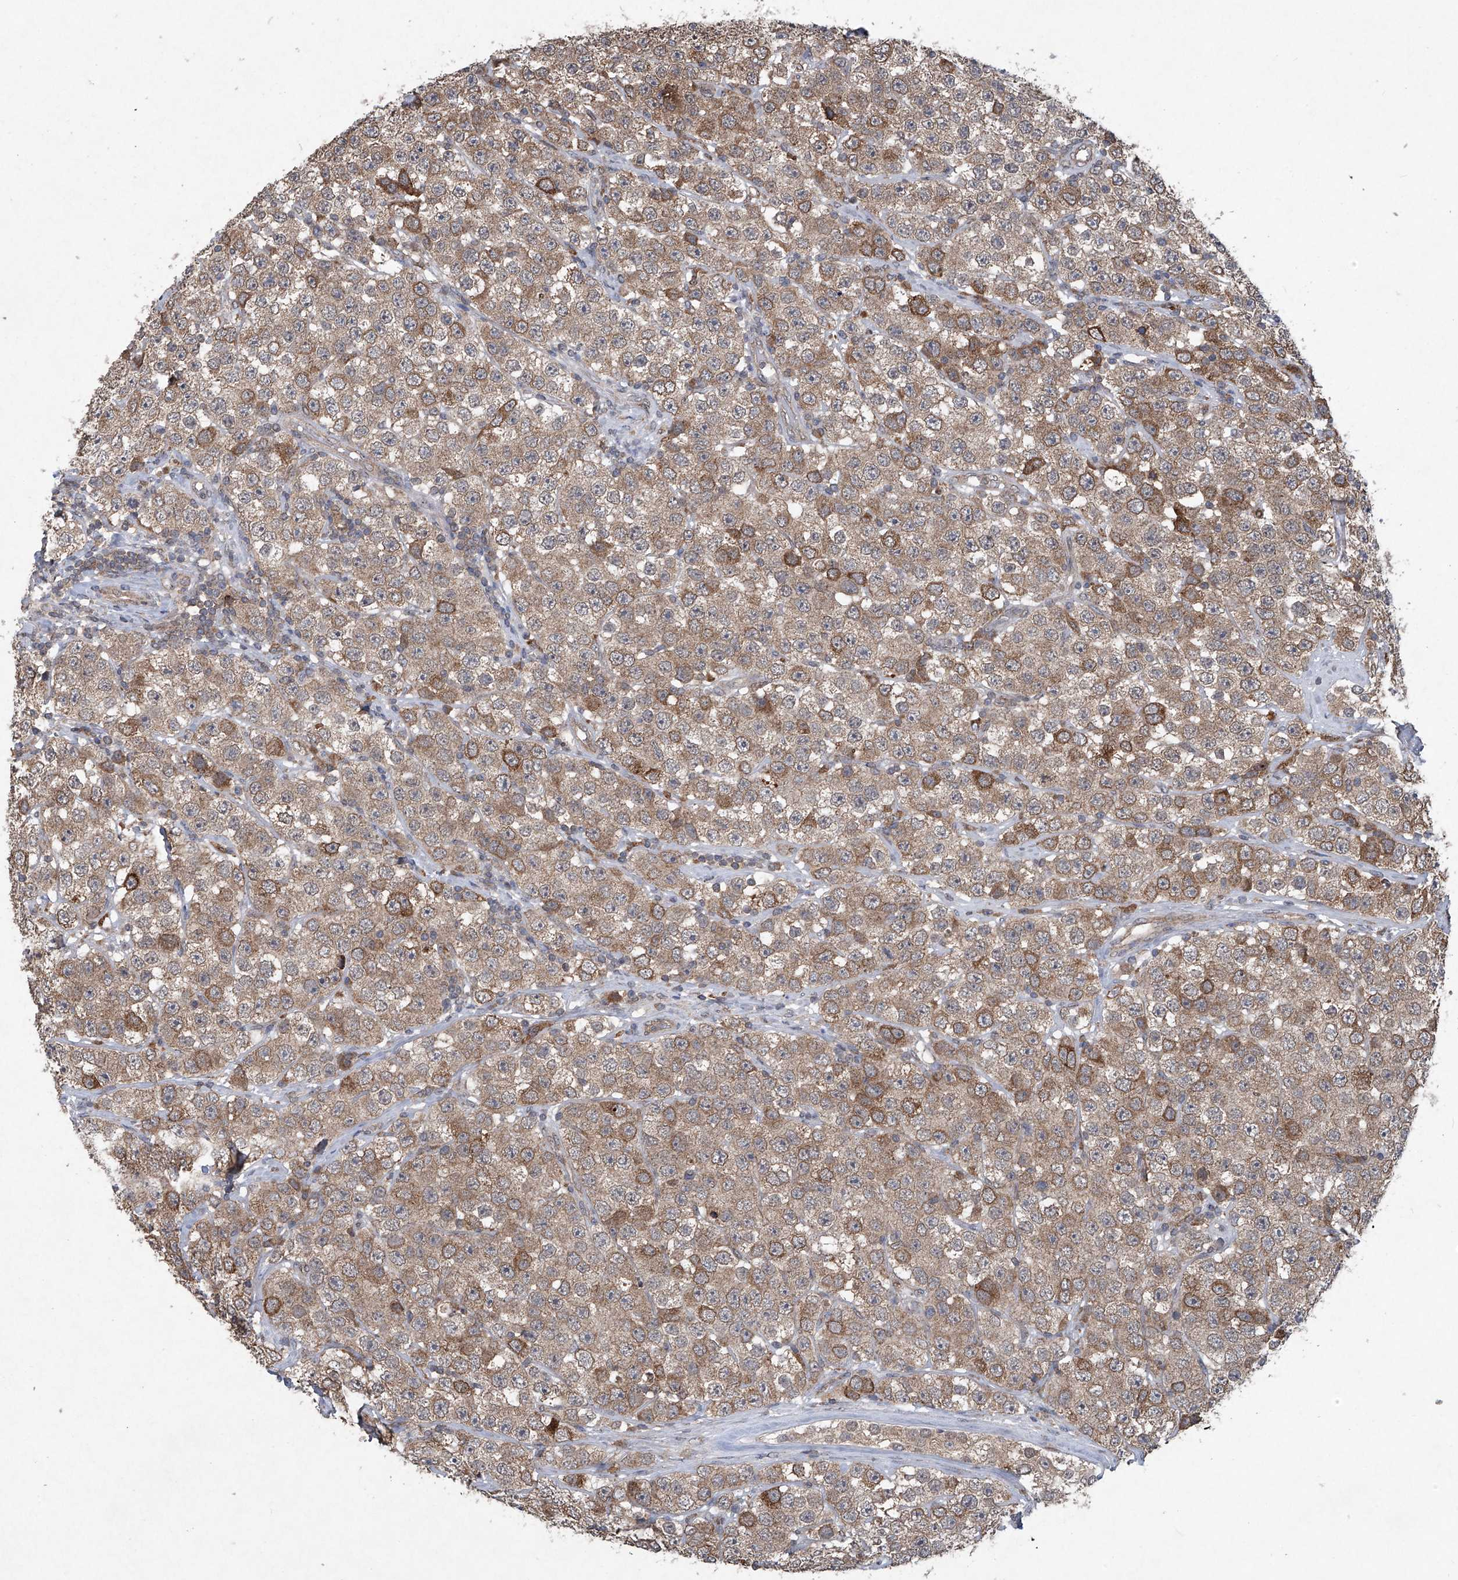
{"staining": {"intensity": "moderate", "quantity": ">75%", "location": "cytoplasmic/membranous"}, "tissue": "testis cancer", "cell_type": "Tumor cells", "image_type": "cancer", "snomed": [{"axis": "morphology", "description": "Seminoma, NOS"}, {"axis": "topography", "description": "Testis"}], "caption": "An immunohistochemistry histopathology image of tumor tissue is shown. Protein staining in brown labels moderate cytoplasmic/membranous positivity in testis cancer (seminoma) within tumor cells.", "gene": "SUMF2", "patient": {"sex": "male", "age": 28}}